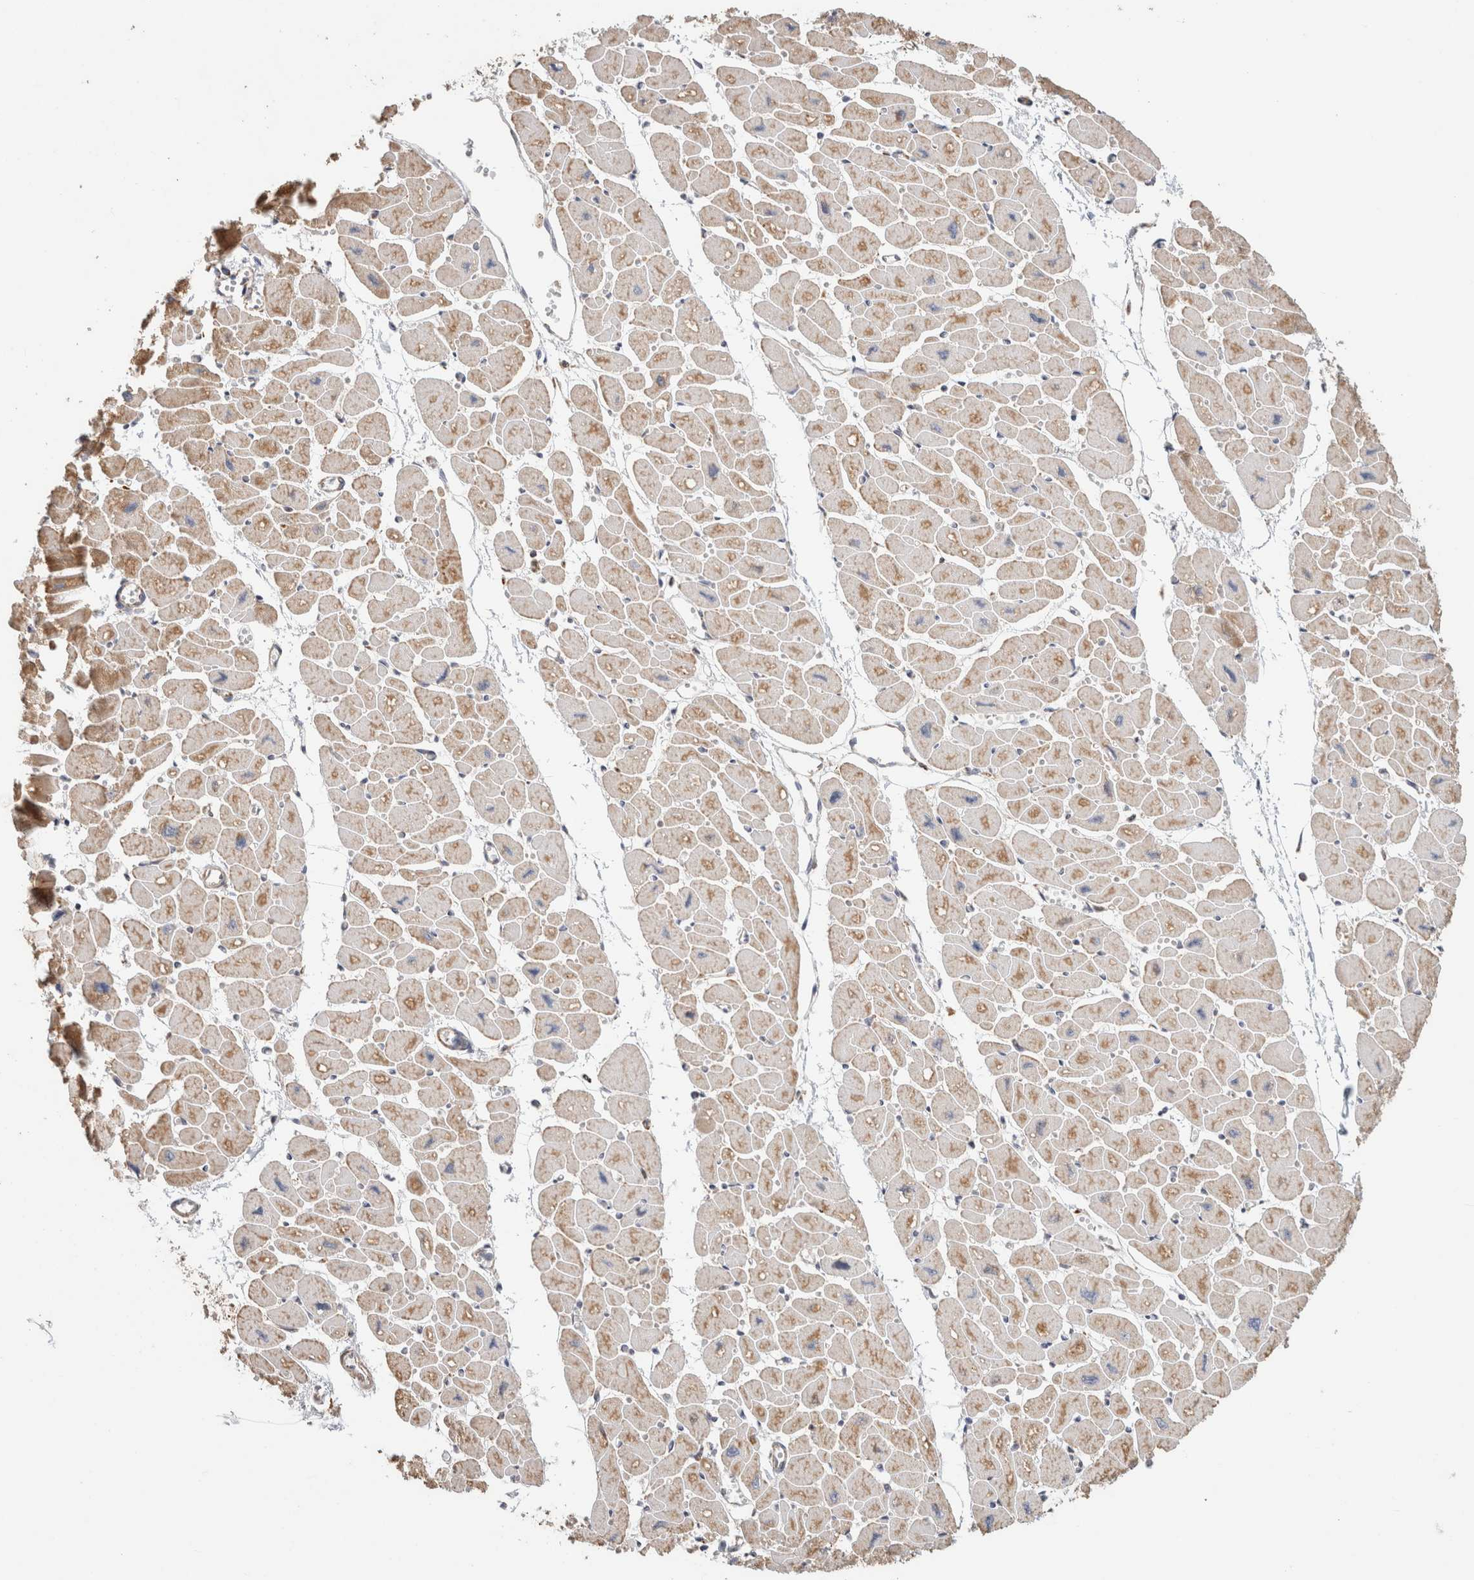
{"staining": {"intensity": "moderate", "quantity": ">75%", "location": "cytoplasmic/membranous,nuclear"}, "tissue": "heart muscle", "cell_type": "Cardiomyocytes", "image_type": "normal", "snomed": [{"axis": "morphology", "description": "Normal tissue, NOS"}, {"axis": "topography", "description": "Heart"}], "caption": "A photomicrograph of heart muscle stained for a protein shows moderate cytoplasmic/membranous,nuclear brown staining in cardiomyocytes.", "gene": "C1QBP", "patient": {"sex": "female", "age": 54}}